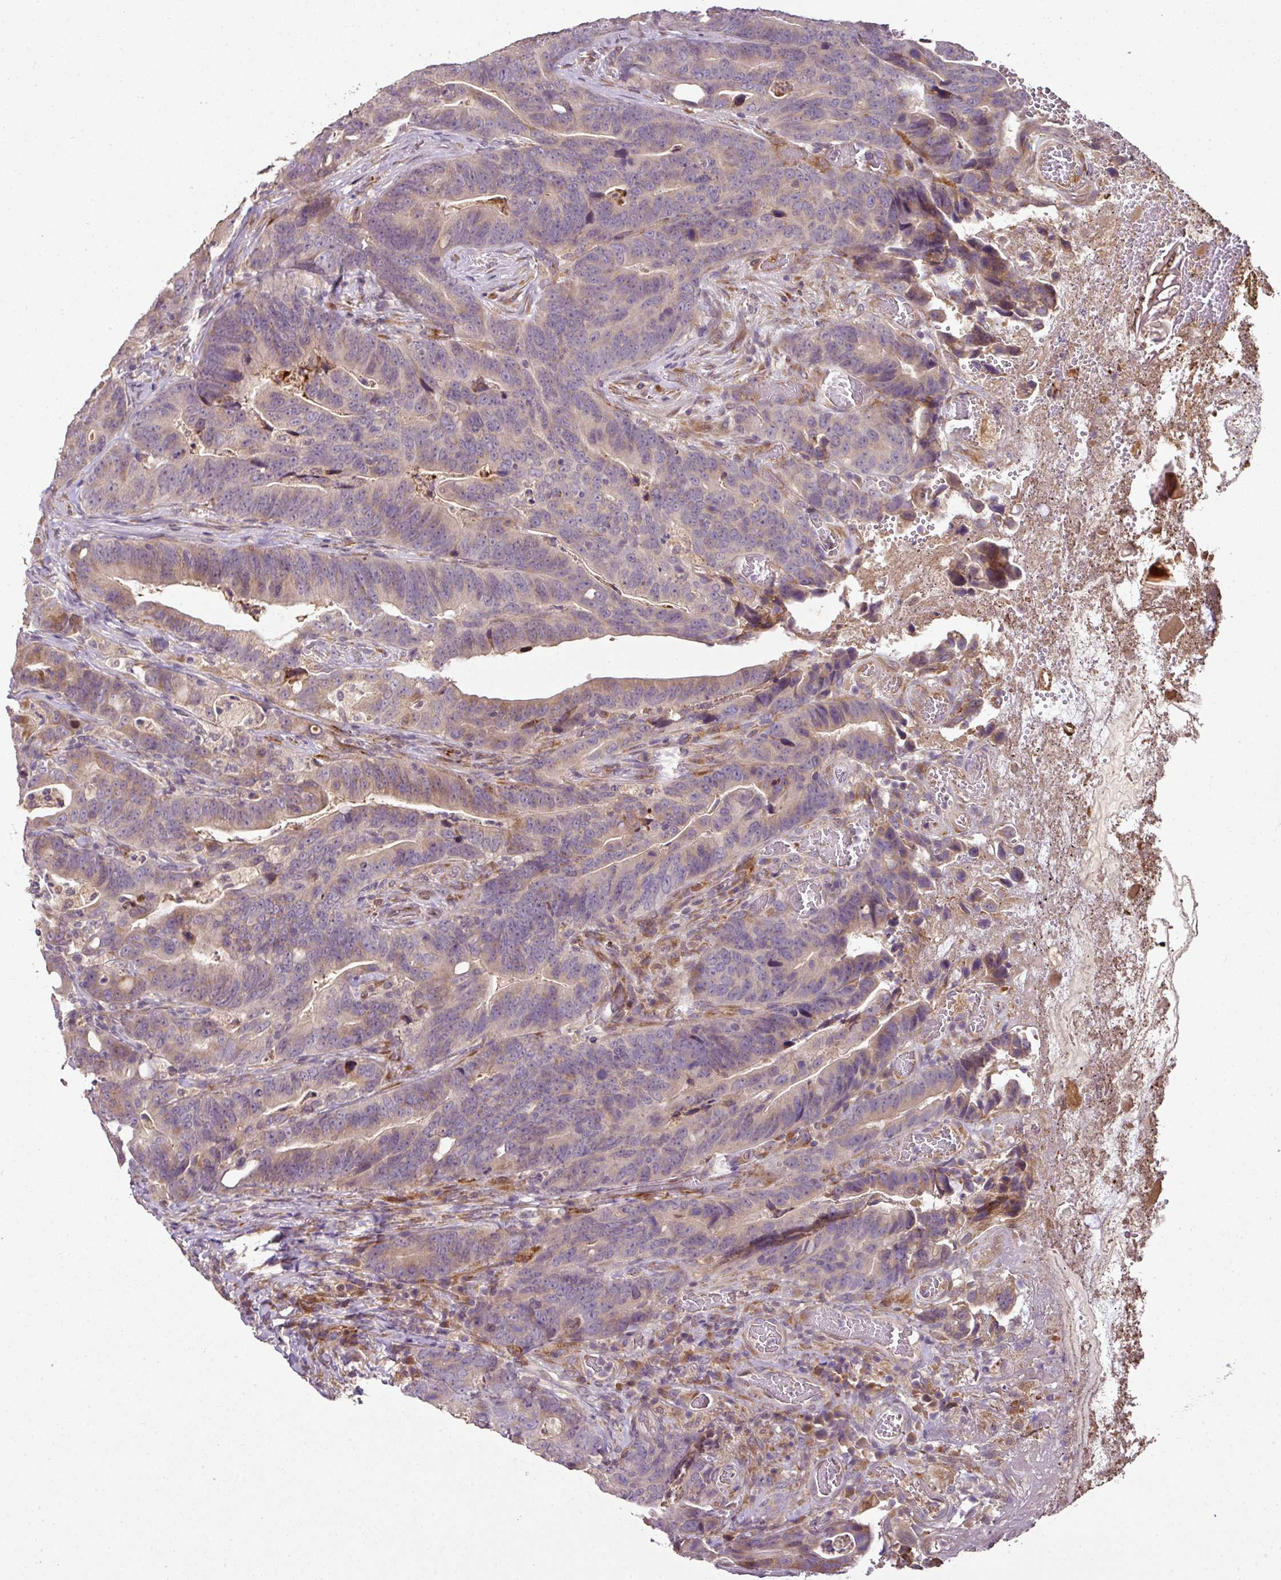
{"staining": {"intensity": "weak", "quantity": "25%-75%", "location": "cytoplasmic/membranous"}, "tissue": "colorectal cancer", "cell_type": "Tumor cells", "image_type": "cancer", "snomed": [{"axis": "morphology", "description": "Adenocarcinoma, NOS"}, {"axis": "topography", "description": "Colon"}], "caption": "Tumor cells display low levels of weak cytoplasmic/membranous positivity in about 25%-75% of cells in colorectal adenocarcinoma.", "gene": "SPCS3", "patient": {"sex": "female", "age": 82}}